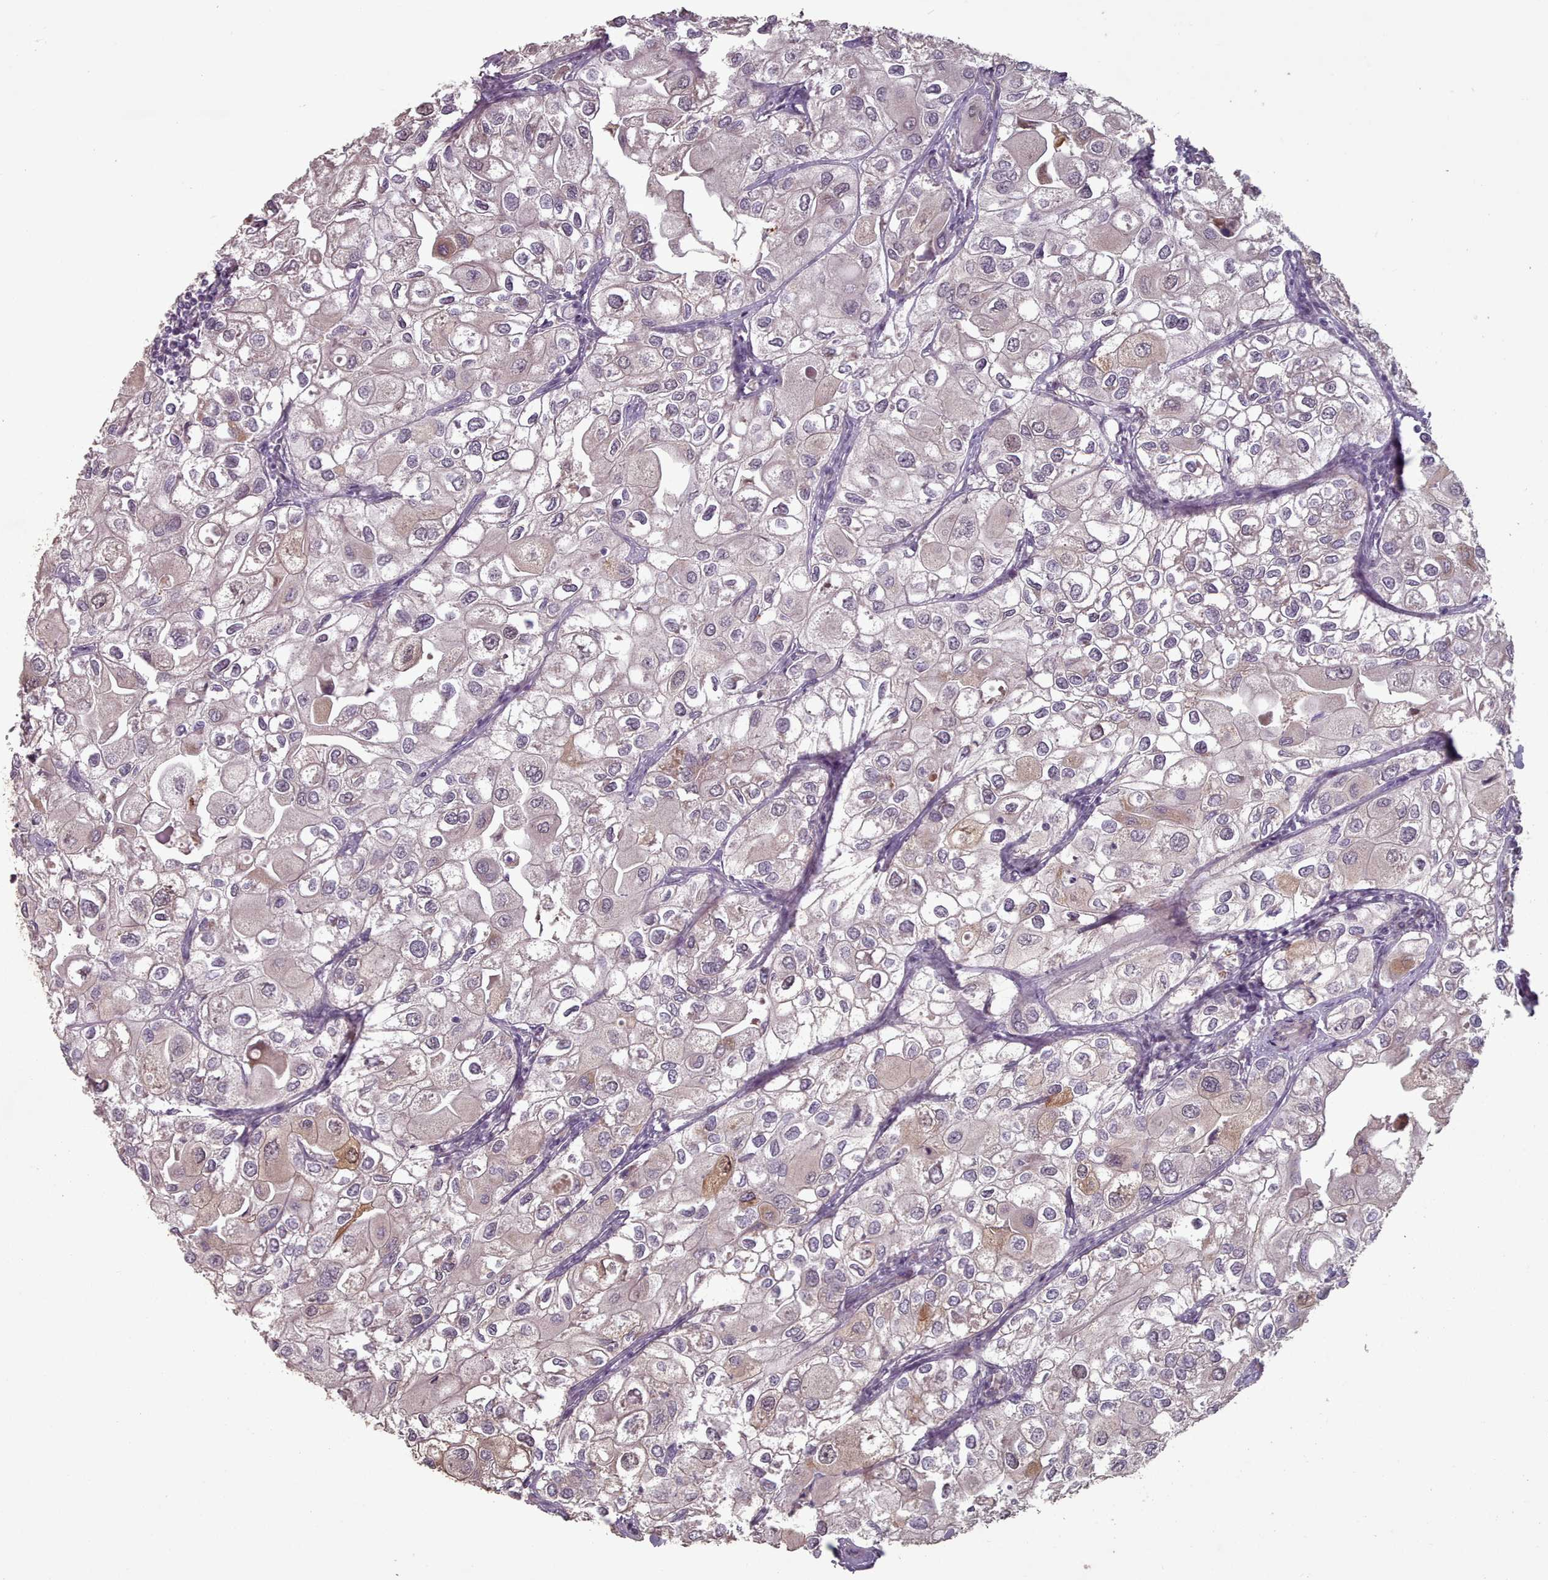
{"staining": {"intensity": "strong", "quantity": "<25%", "location": "cytoplasmic/membranous,nuclear"}, "tissue": "urothelial cancer", "cell_type": "Tumor cells", "image_type": "cancer", "snomed": [{"axis": "morphology", "description": "Urothelial carcinoma, High grade"}, {"axis": "topography", "description": "Urinary bladder"}], "caption": "IHC histopathology image of urothelial cancer stained for a protein (brown), which demonstrates medium levels of strong cytoplasmic/membranous and nuclear expression in about <25% of tumor cells.", "gene": "ERCC6L", "patient": {"sex": "male", "age": 64}}